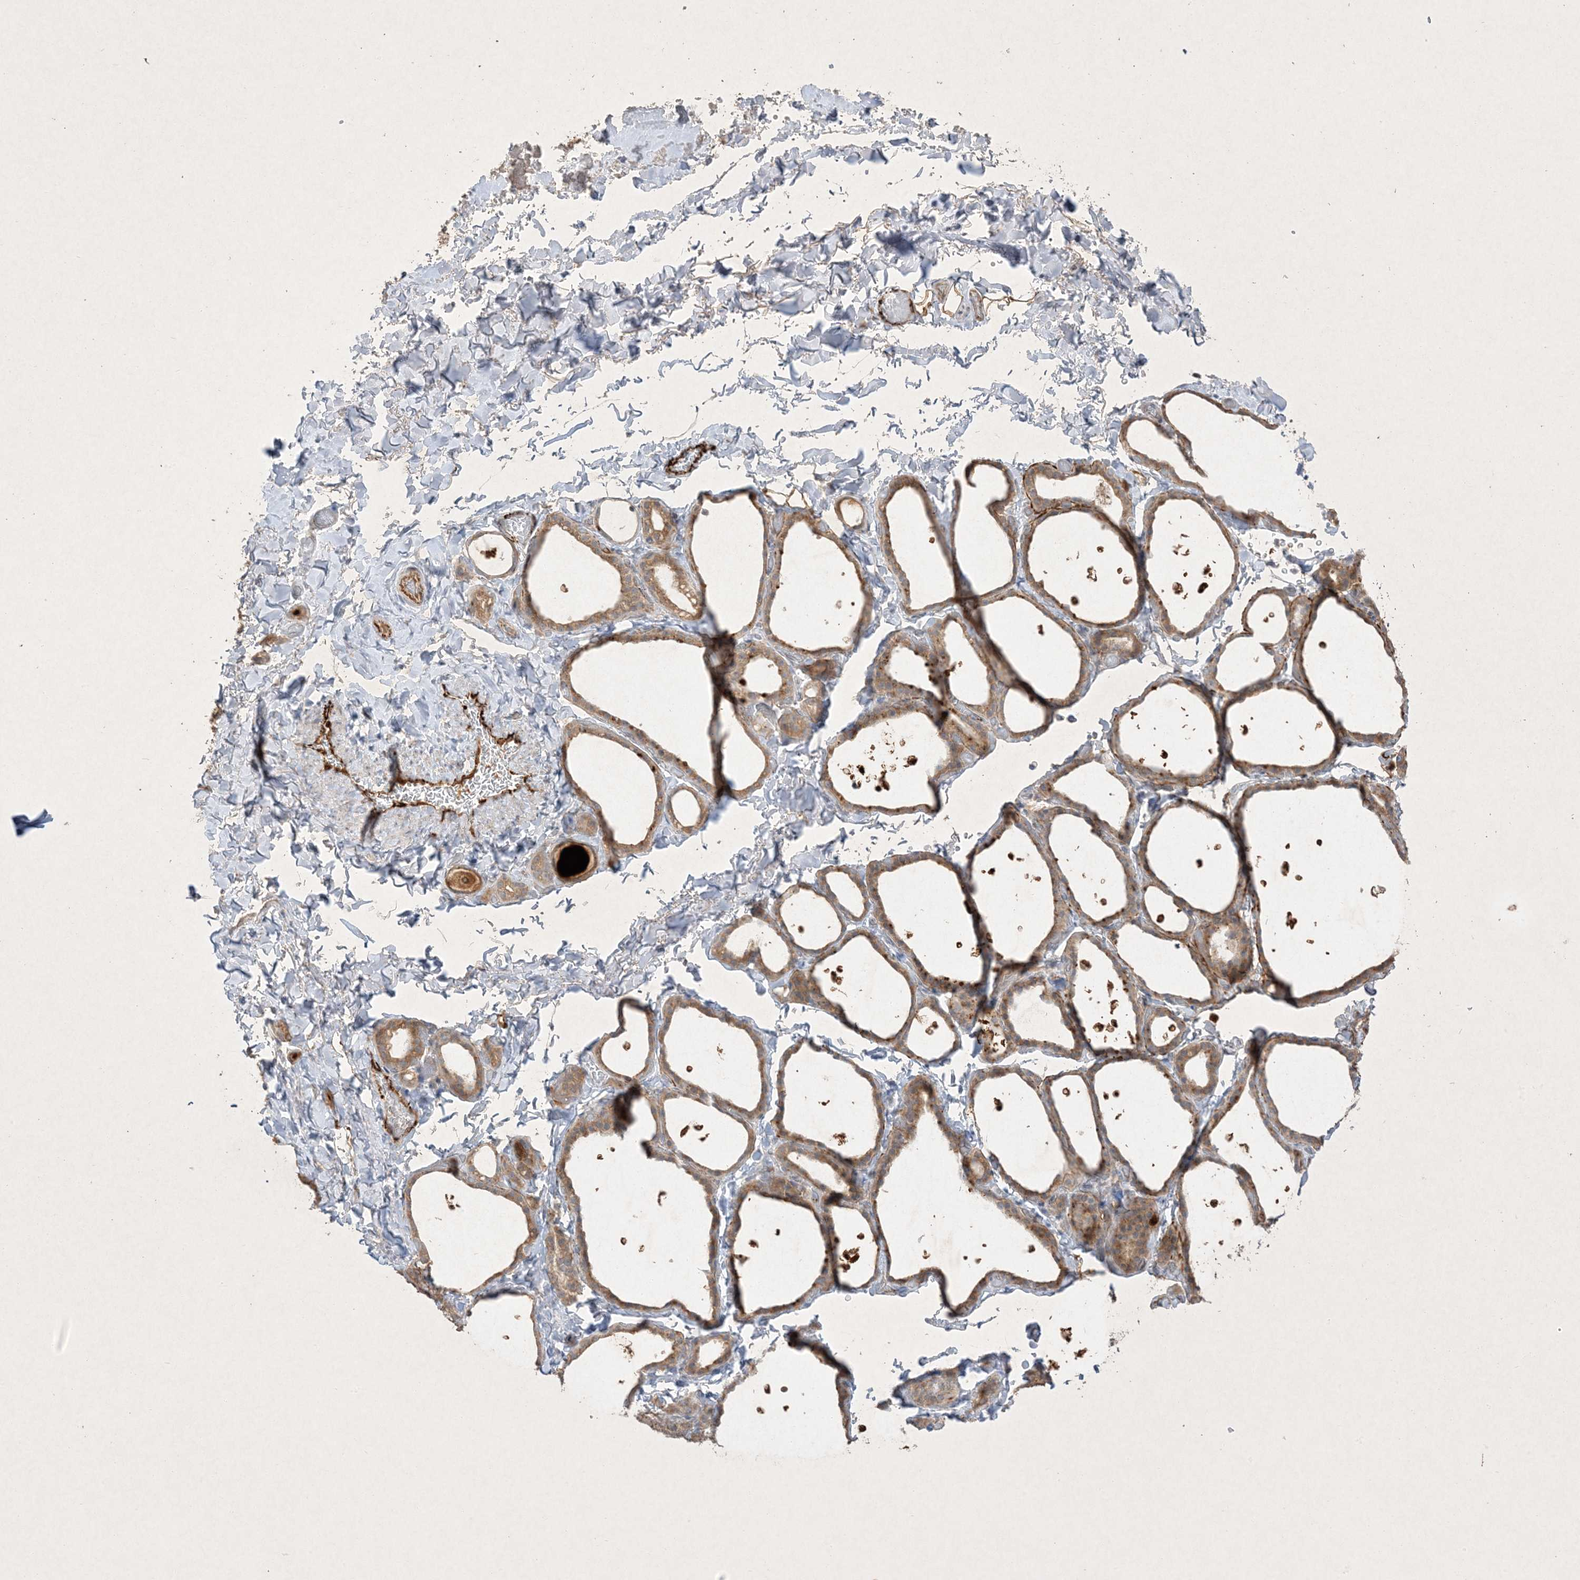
{"staining": {"intensity": "moderate", "quantity": ">75%", "location": "cytoplasmic/membranous"}, "tissue": "thyroid gland", "cell_type": "Glandular cells", "image_type": "normal", "snomed": [{"axis": "morphology", "description": "Normal tissue, NOS"}, {"axis": "topography", "description": "Thyroid gland"}], "caption": "The micrograph shows immunohistochemical staining of normal thyroid gland. There is moderate cytoplasmic/membranous positivity is identified in approximately >75% of glandular cells.", "gene": "PRSS36", "patient": {"sex": "female", "age": 44}}